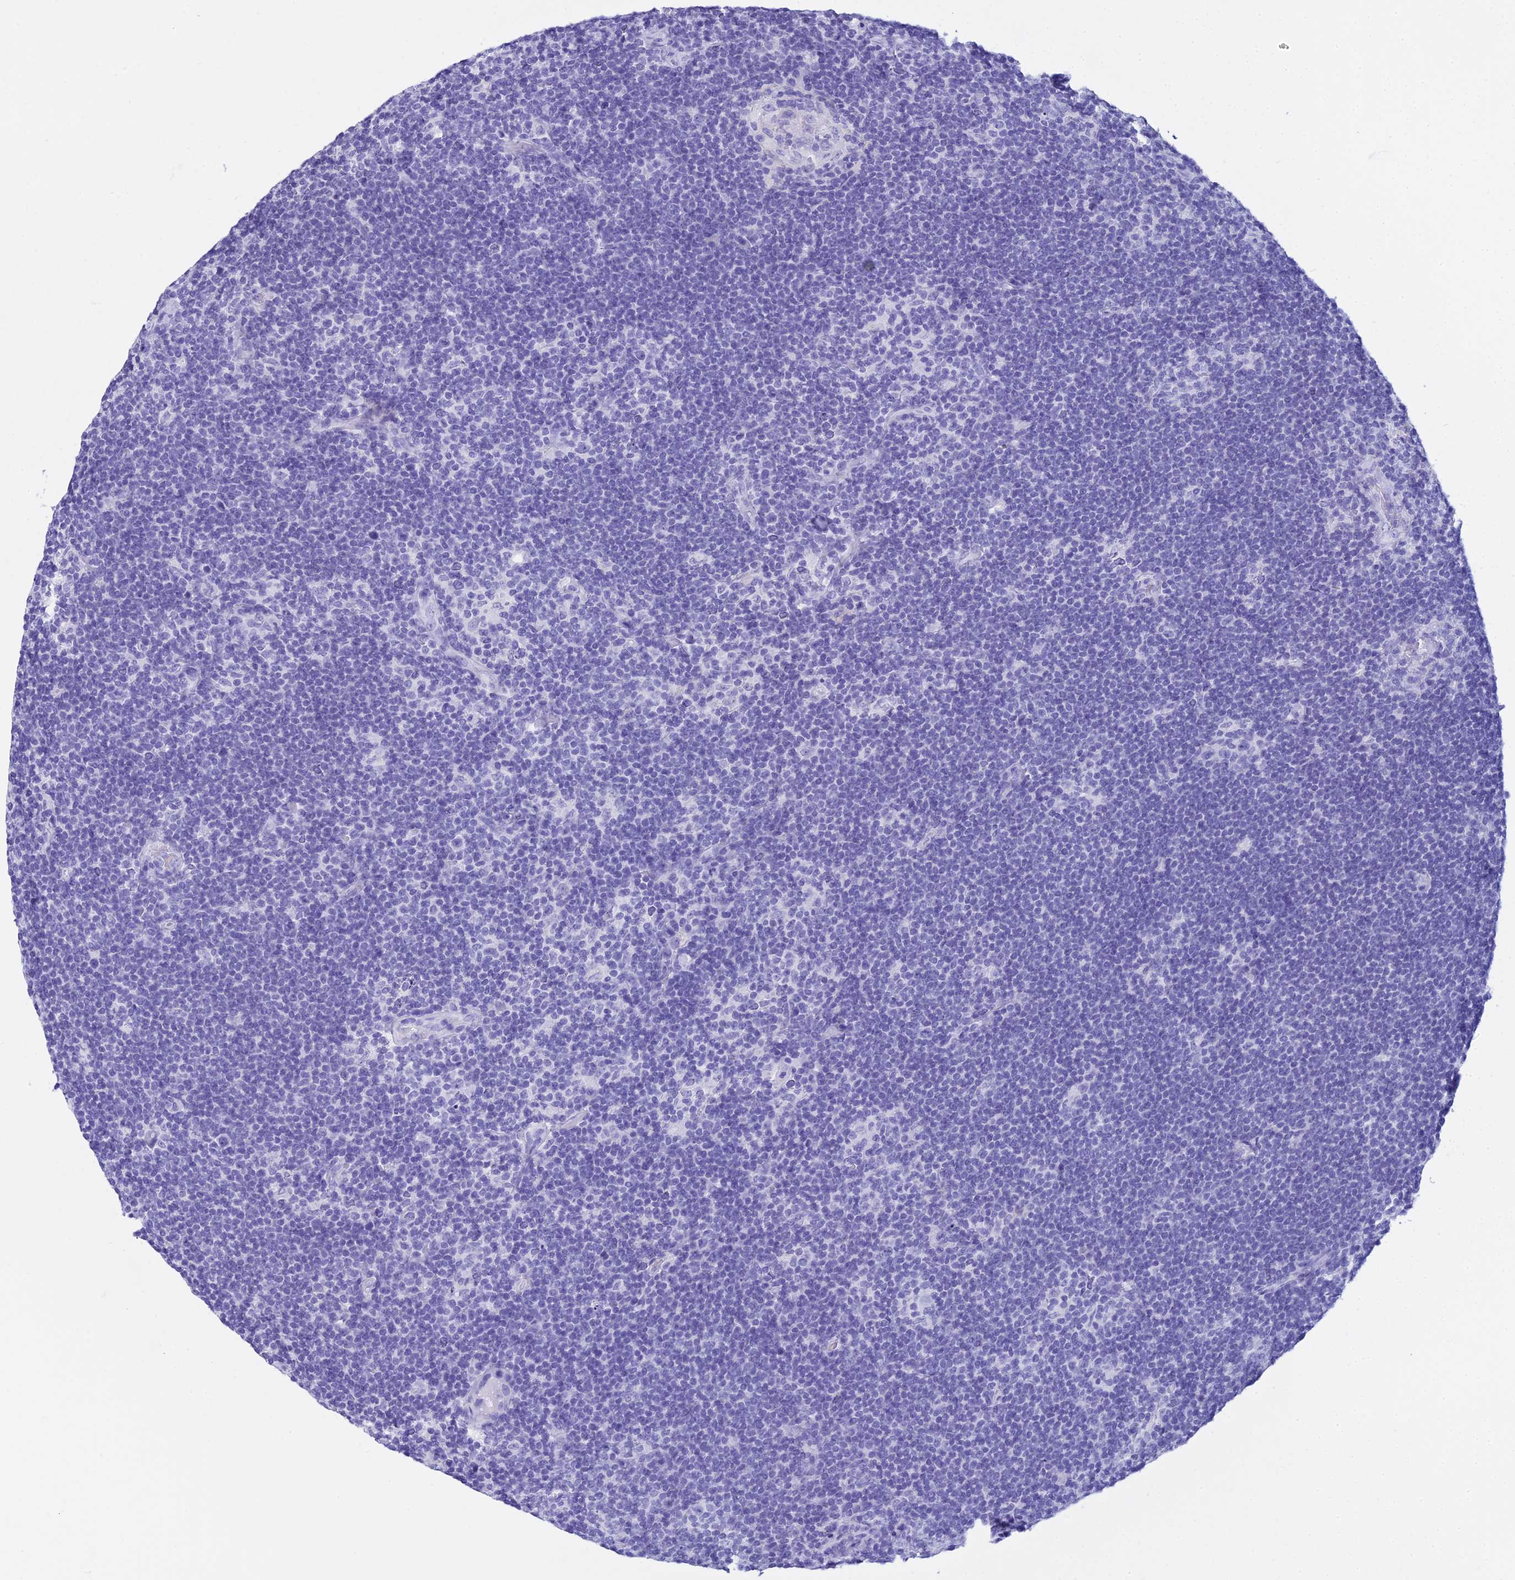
{"staining": {"intensity": "negative", "quantity": "none", "location": "none"}, "tissue": "lymphoma", "cell_type": "Tumor cells", "image_type": "cancer", "snomed": [{"axis": "morphology", "description": "Hodgkin's disease, NOS"}, {"axis": "topography", "description": "Lymph node"}], "caption": "This is a photomicrograph of immunohistochemistry (IHC) staining of Hodgkin's disease, which shows no positivity in tumor cells.", "gene": "ZNF442", "patient": {"sex": "female", "age": 57}}